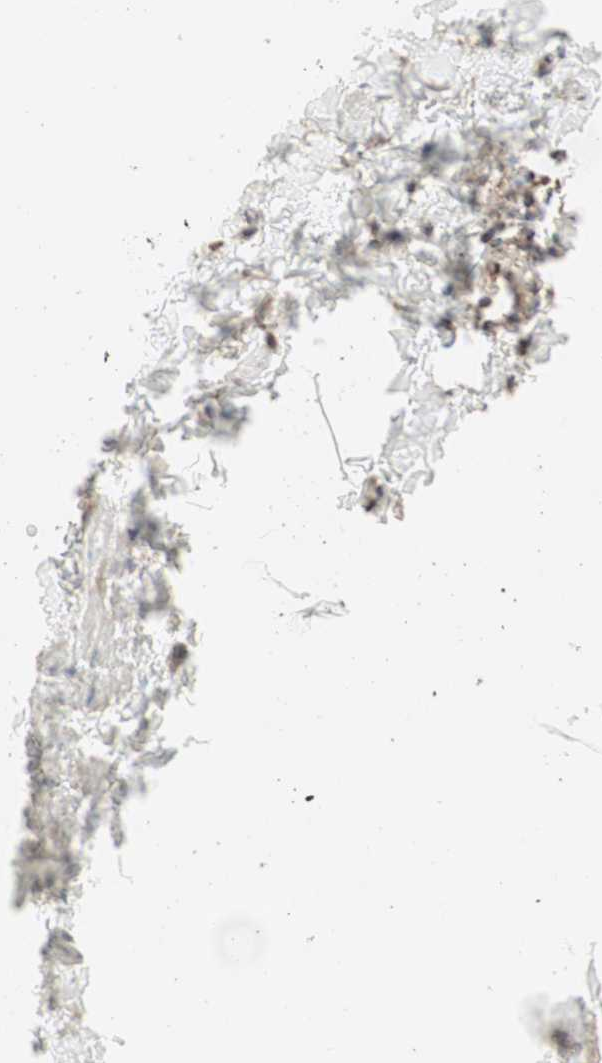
{"staining": {"intensity": "weak", "quantity": "<25%", "location": "cytoplasmic/membranous"}, "tissue": "adipose tissue", "cell_type": "Adipocytes", "image_type": "normal", "snomed": [{"axis": "morphology", "description": "Normal tissue, NOS"}, {"axis": "topography", "description": "Vascular tissue"}], "caption": "IHC of unremarkable adipose tissue displays no expression in adipocytes.", "gene": "TOMM20", "patient": {"sex": "male", "age": 41}}